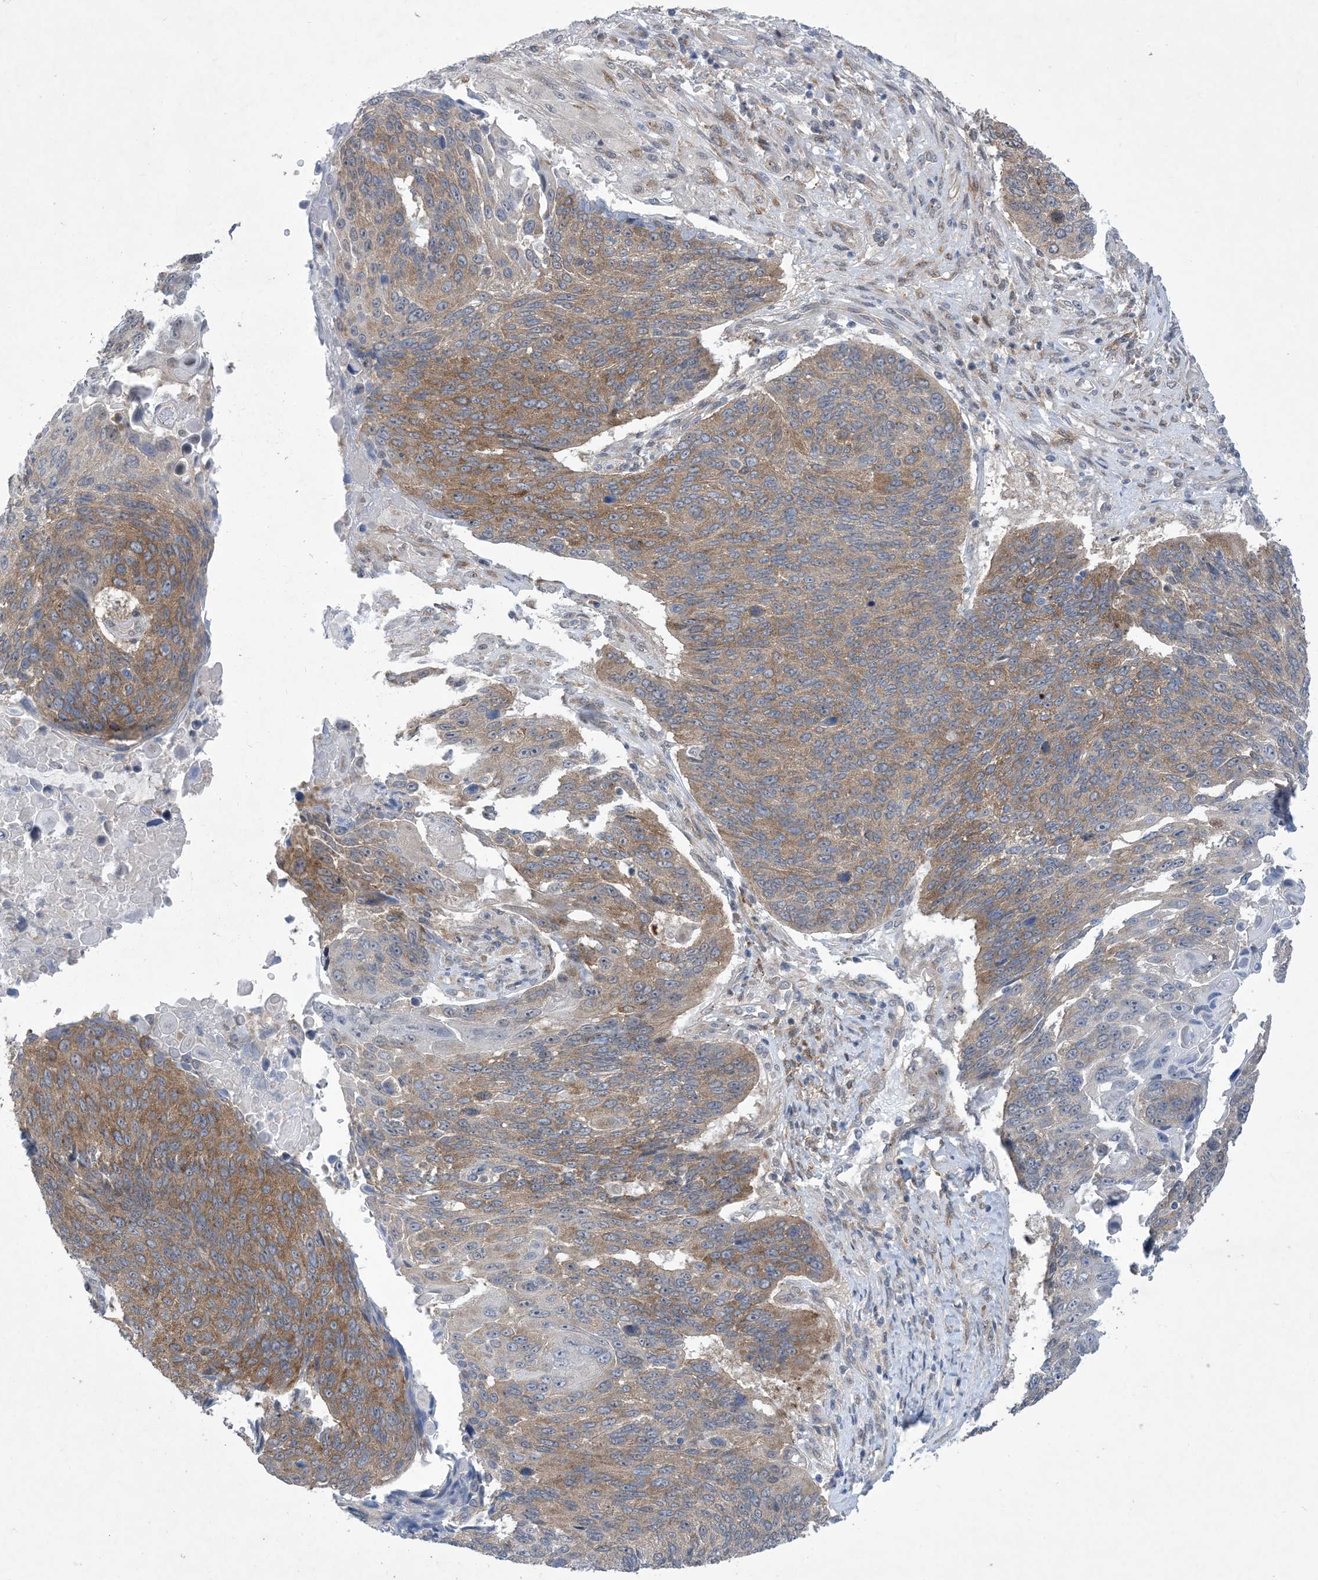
{"staining": {"intensity": "moderate", "quantity": ">75%", "location": "cytoplasmic/membranous"}, "tissue": "lung cancer", "cell_type": "Tumor cells", "image_type": "cancer", "snomed": [{"axis": "morphology", "description": "Squamous cell carcinoma, NOS"}, {"axis": "topography", "description": "Lung"}], "caption": "High-power microscopy captured an immunohistochemistry (IHC) histopathology image of lung squamous cell carcinoma, revealing moderate cytoplasmic/membranous positivity in about >75% of tumor cells.", "gene": "EHBP1", "patient": {"sex": "male", "age": 66}}